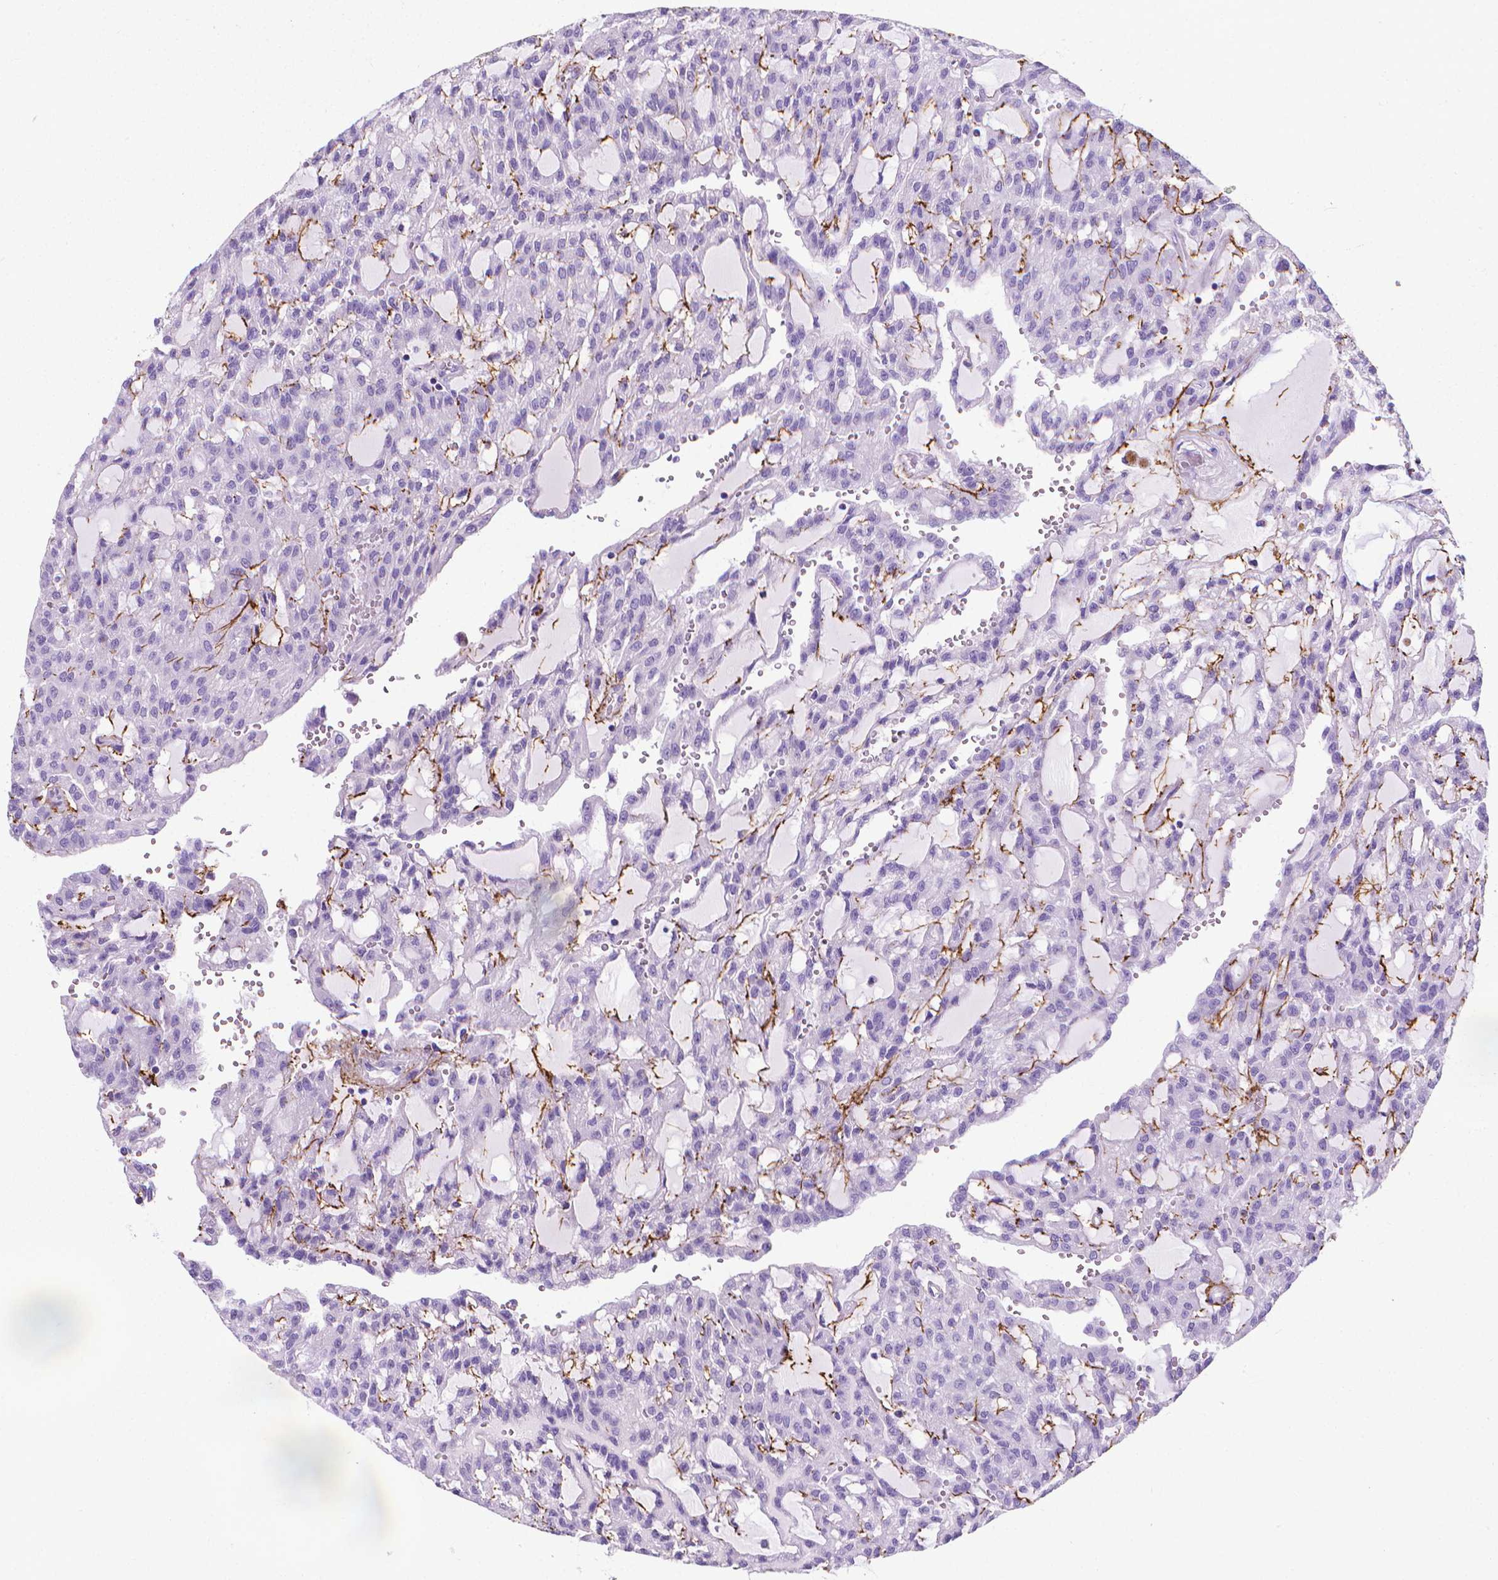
{"staining": {"intensity": "negative", "quantity": "none", "location": "none"}, "tissue": "renal cancer", "cell_type": "Tumor cells", "image_type": "cancer", "snomed": [{"axis": "morphology", "description": "Adenocarcinoma, NOS"}, {"axis": "topography", "description": "Kidney"}], "caption": "There is no significant expression in tumor cells of adenocarcinoma (renal).", "gene": "MFAP2", "patient": {"sex": "male", "age": 63}}